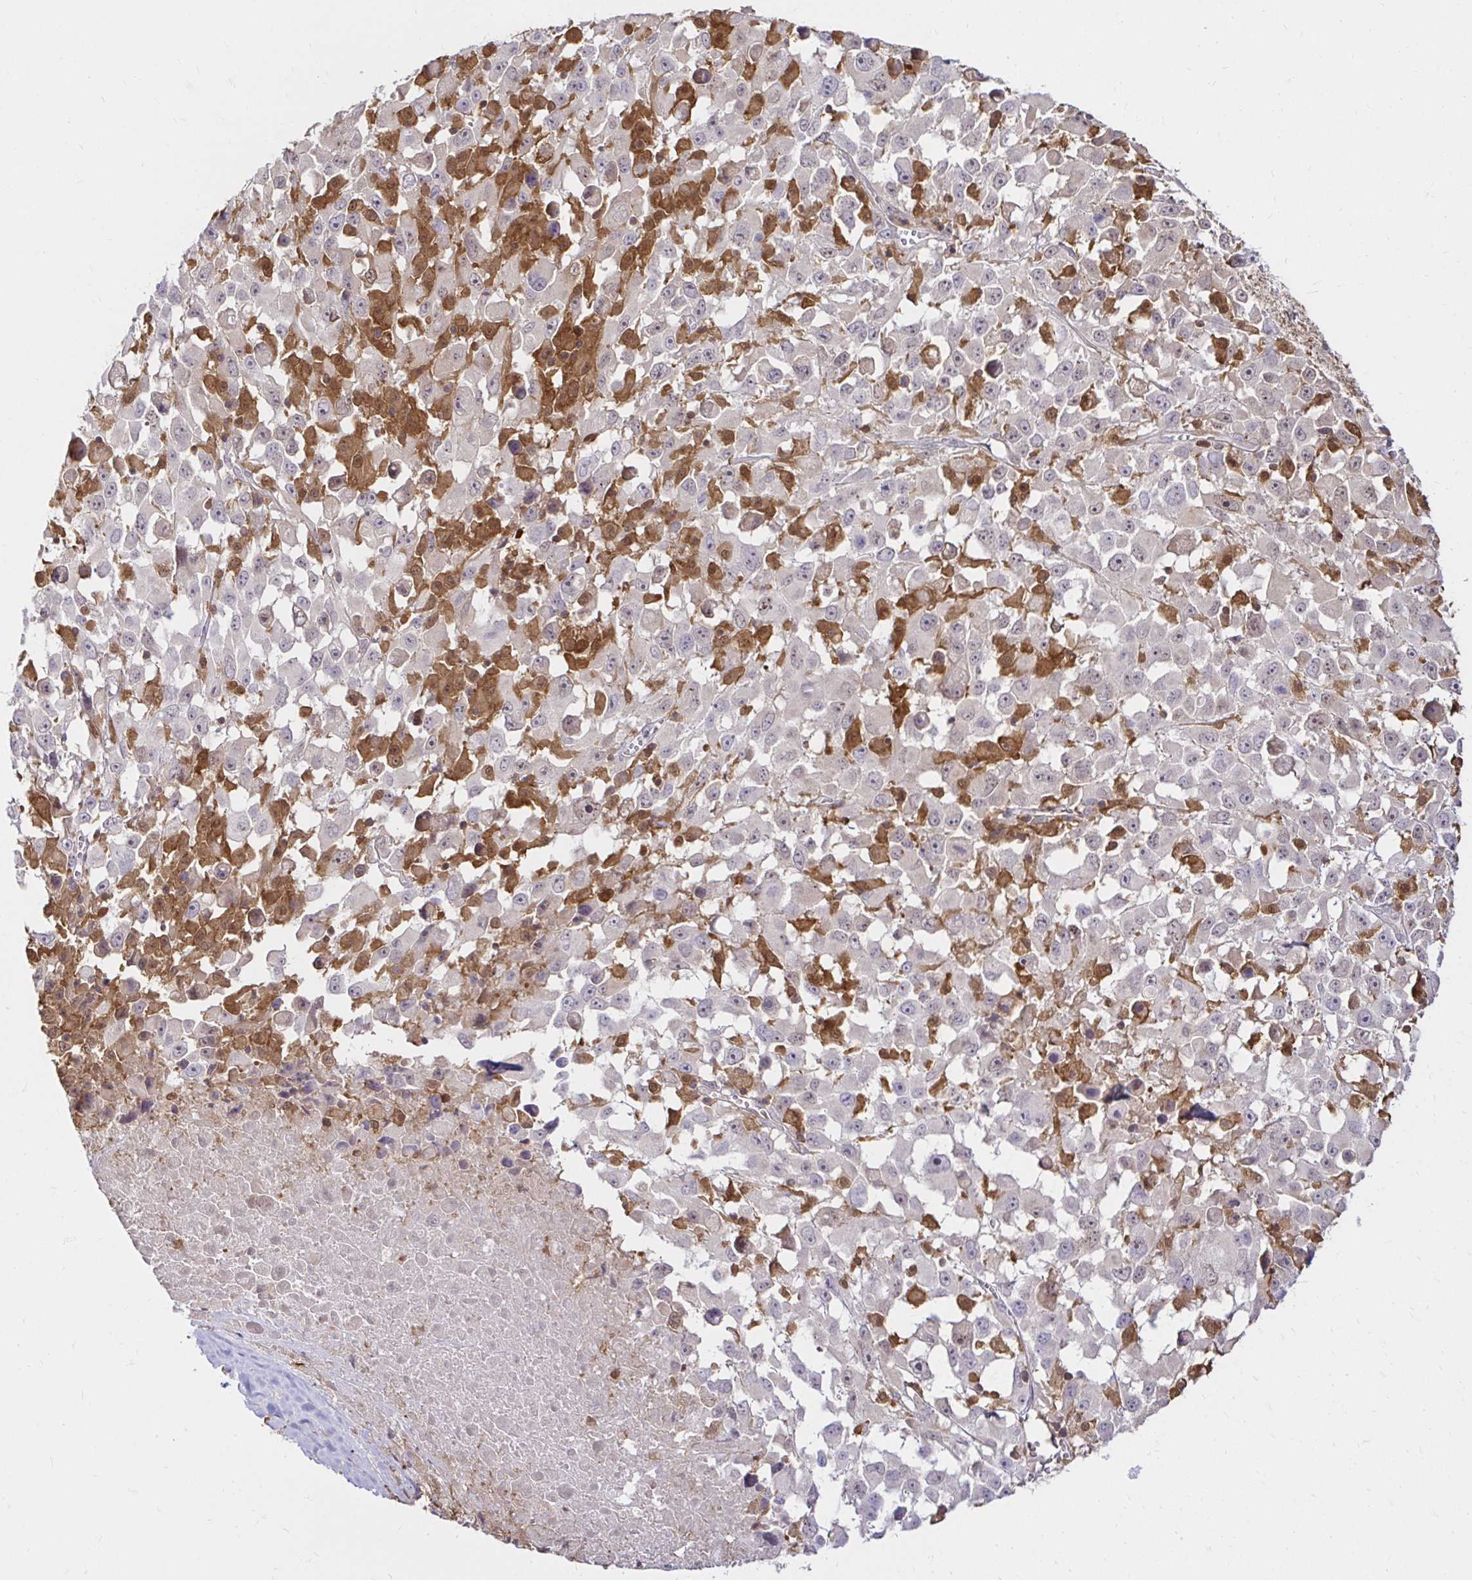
{"staining": {"intensity": "negative", "quantity": "none", "location": "none"}, "tissue": "melanoma", "cell_type": "Tumor cells", "image_type": "cancer", "snomed": [{"axis": "morphology", "description": "Malignant melanoma, Metastatic site"}, {"axis": "topography", "description": "Soft tissue"}], "caption": "Immunohistochemical staining of malignant melanoma (metastatic site) reveals no significant positivity in tumor cells.", "gene": "PYCARD", "patient": {"sex": "male", "age": 50}}